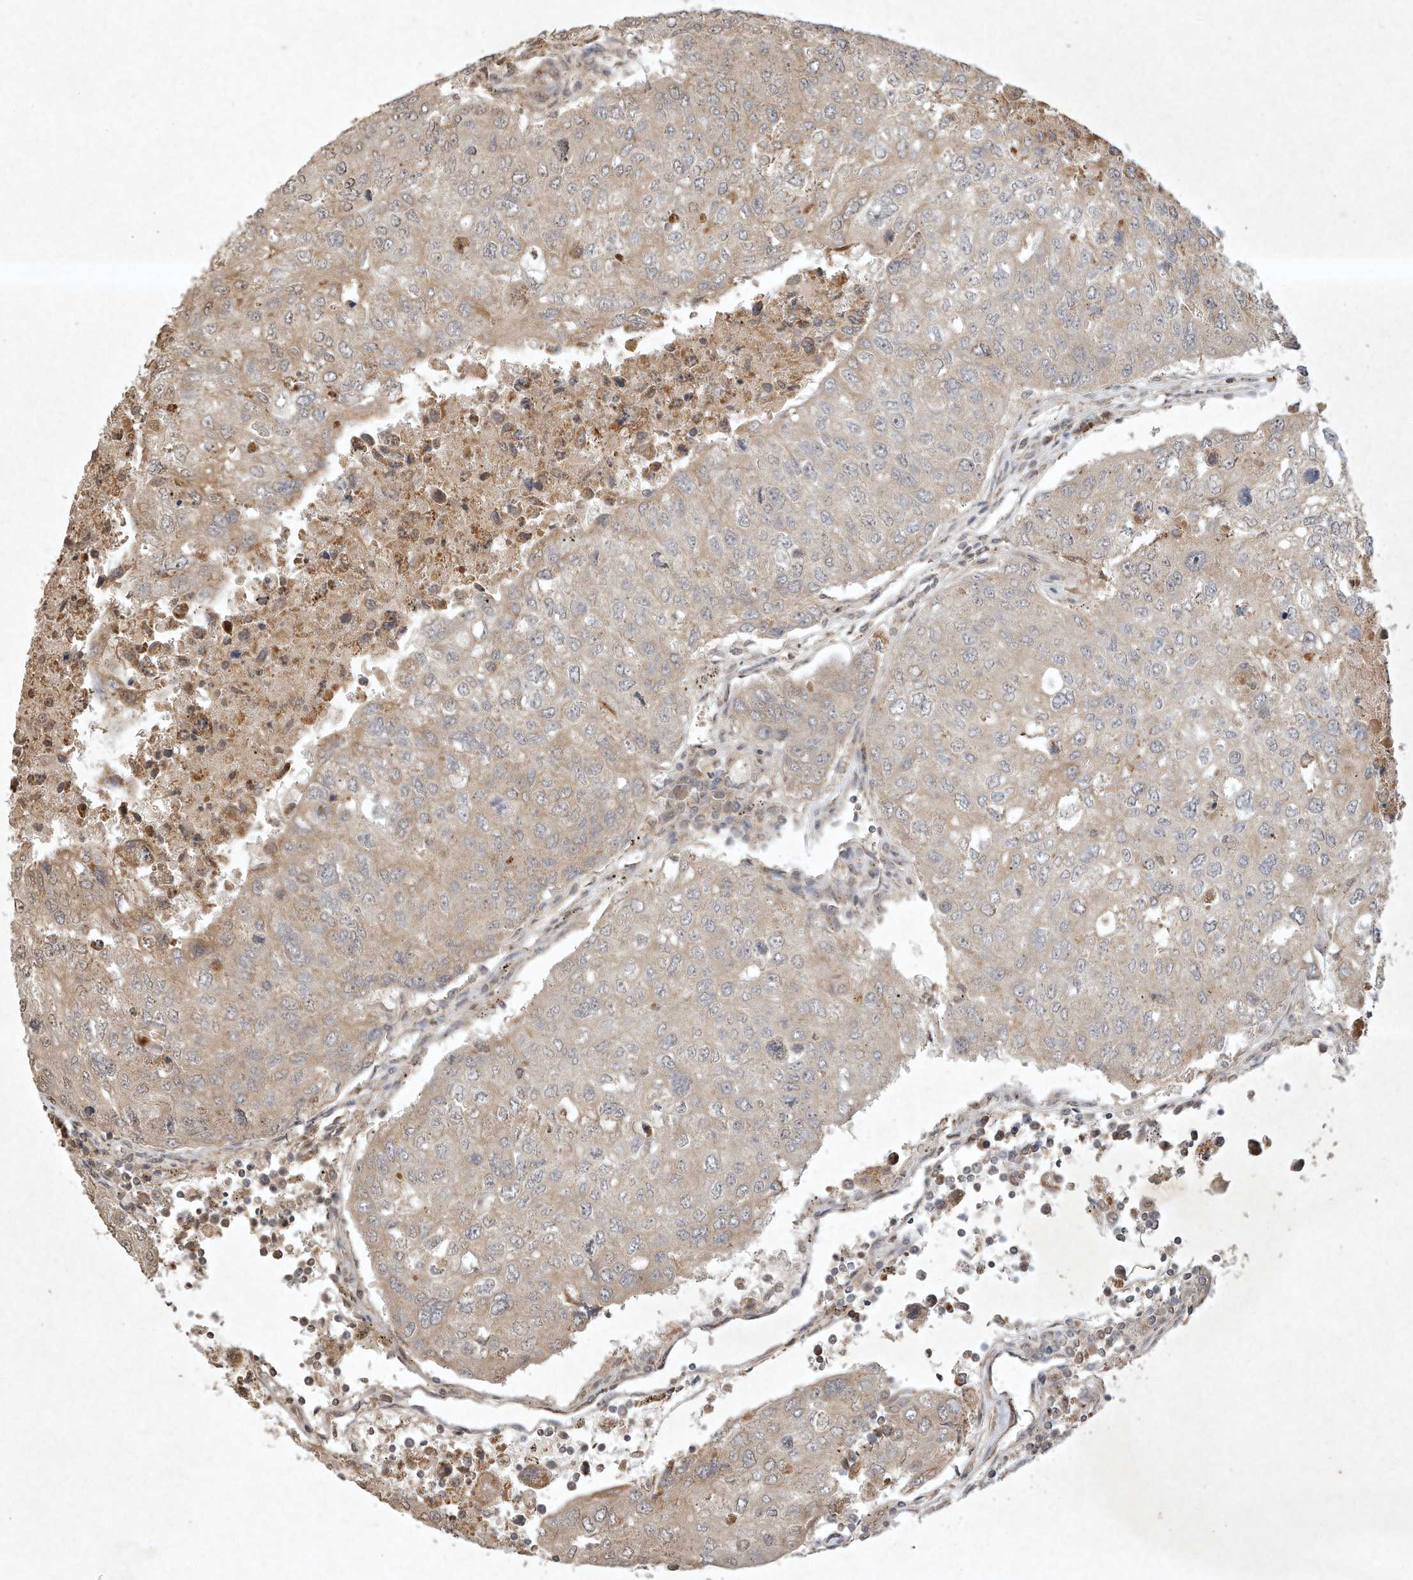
{"staining": {"intensity": "weak", "quantity": "25%-75%", "location": "cytoplasmic/membranous"}, "tissue": "urothelial cancer", "cell_type": "Tumor cells", "image_type": "cancer", "snomed": [{"axis": "morphology", "description": "Urothelial carcinoma, High grade"}, {"axis": "topography", "description": "Lymph node"}, {"axis": "topography", "description": "Urinary bladder"}], "caption": "Immunohistochemistry (IHC) (DAB (3,3'-diaminobenzidine)) staining of high-grade urothelial carcinoma demonstrates weak cytoplasmic/membranous protein staining in about 25%-75% of tumor cells.", "gene": "BTRC", "patient": {"sex": "male", "age": 51}}